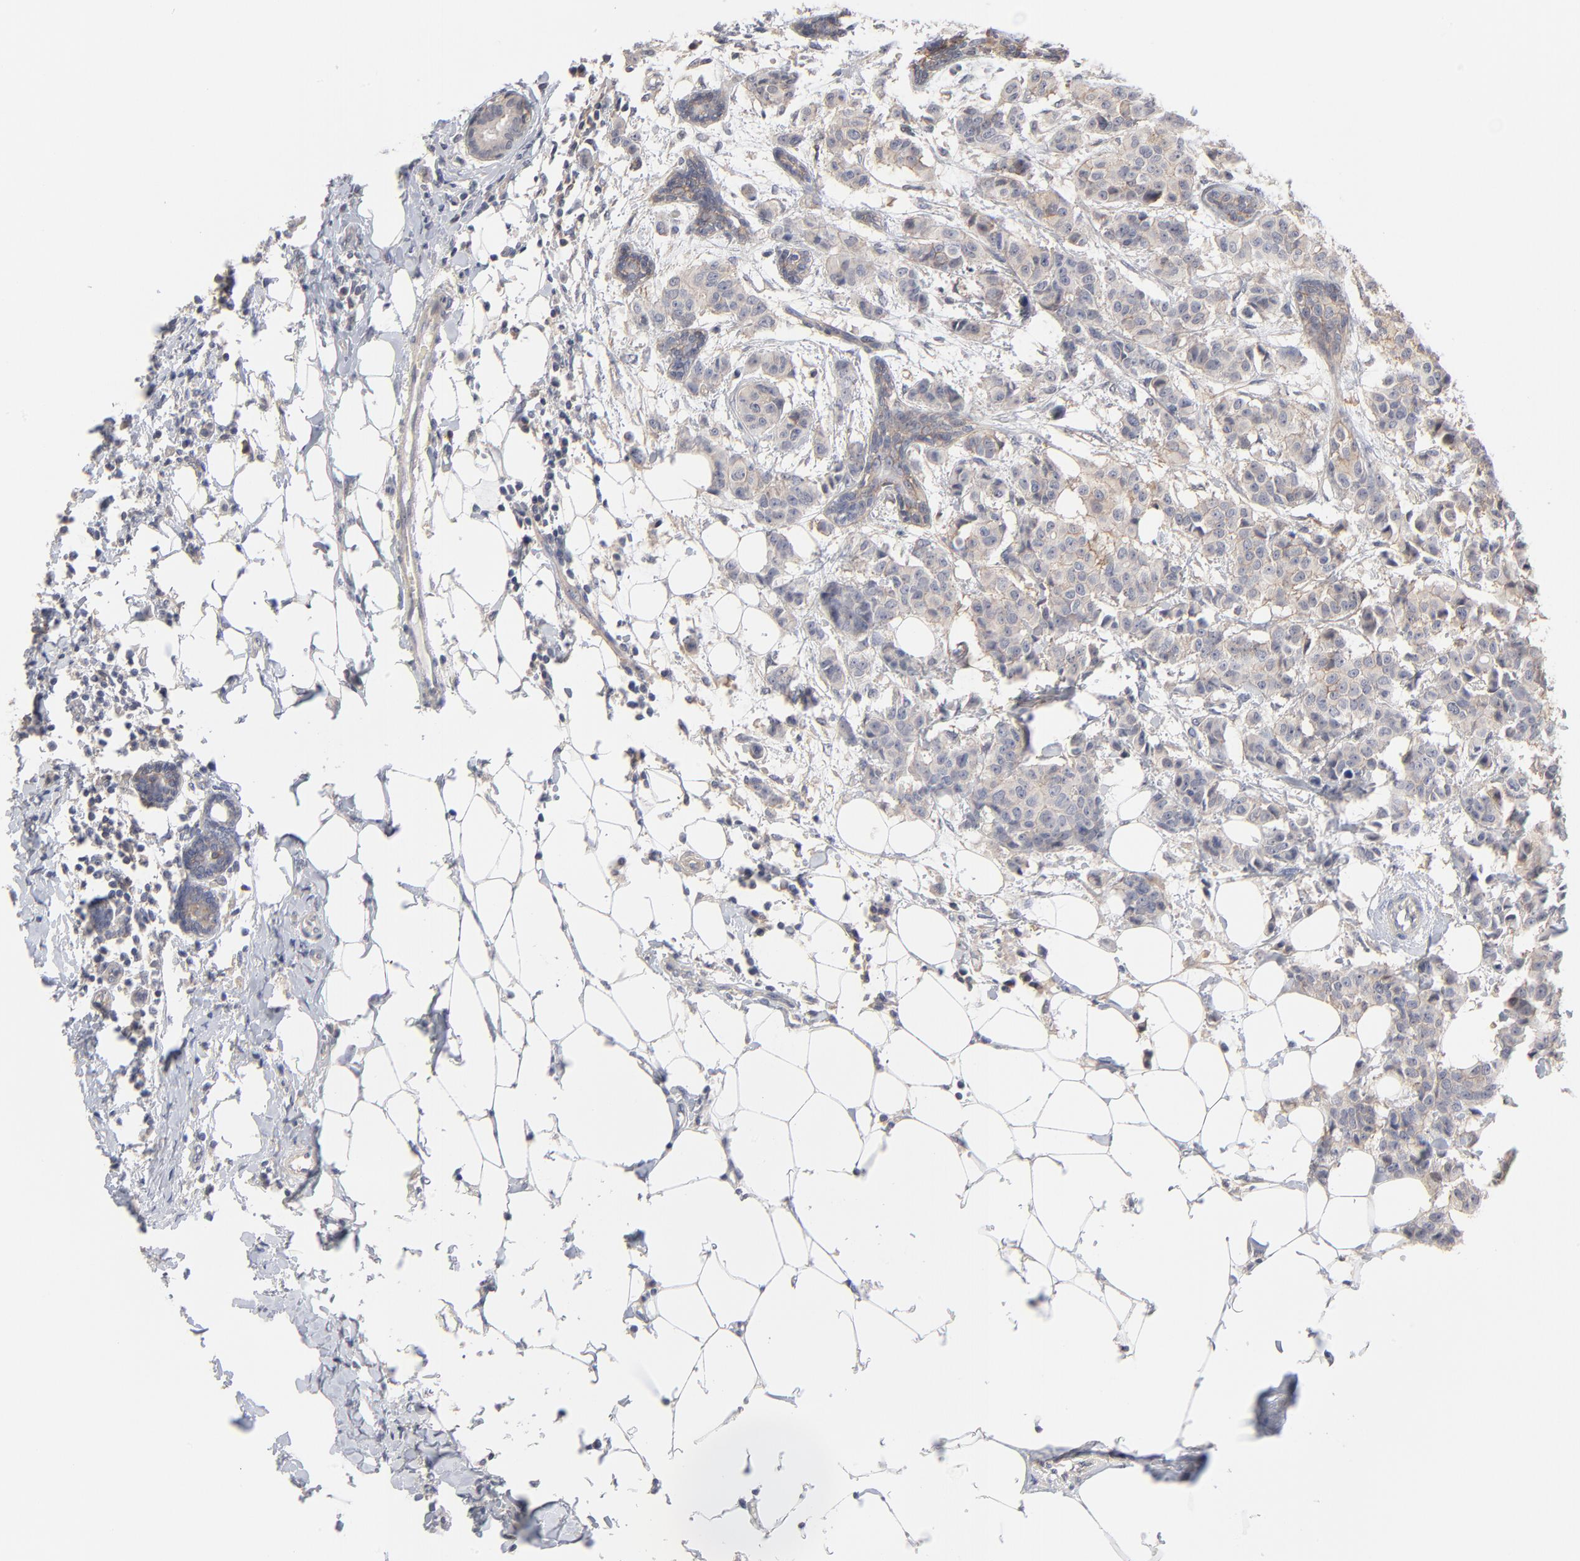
{"staining": {"intensity": "weak", "quantity": ">75%", "location": "cytoplasmic/membranous"}, "tissue": "breast cancer", "cell_type": "Tumor cells", "image_type": "cancer", "snomed": [{"axis": "morphology", "description": "Duct carcinoma"}, {"axis": "topography", "description": "Breast"}], "caption": "Protein staining of breast invasive ductal carcinoma tissue demonstrates weak cytoplasmic/membranous positivity in about >75% of tumor cells.", "gene": "SLC16A1", "patient": {"sex": "female", "age": 40}}